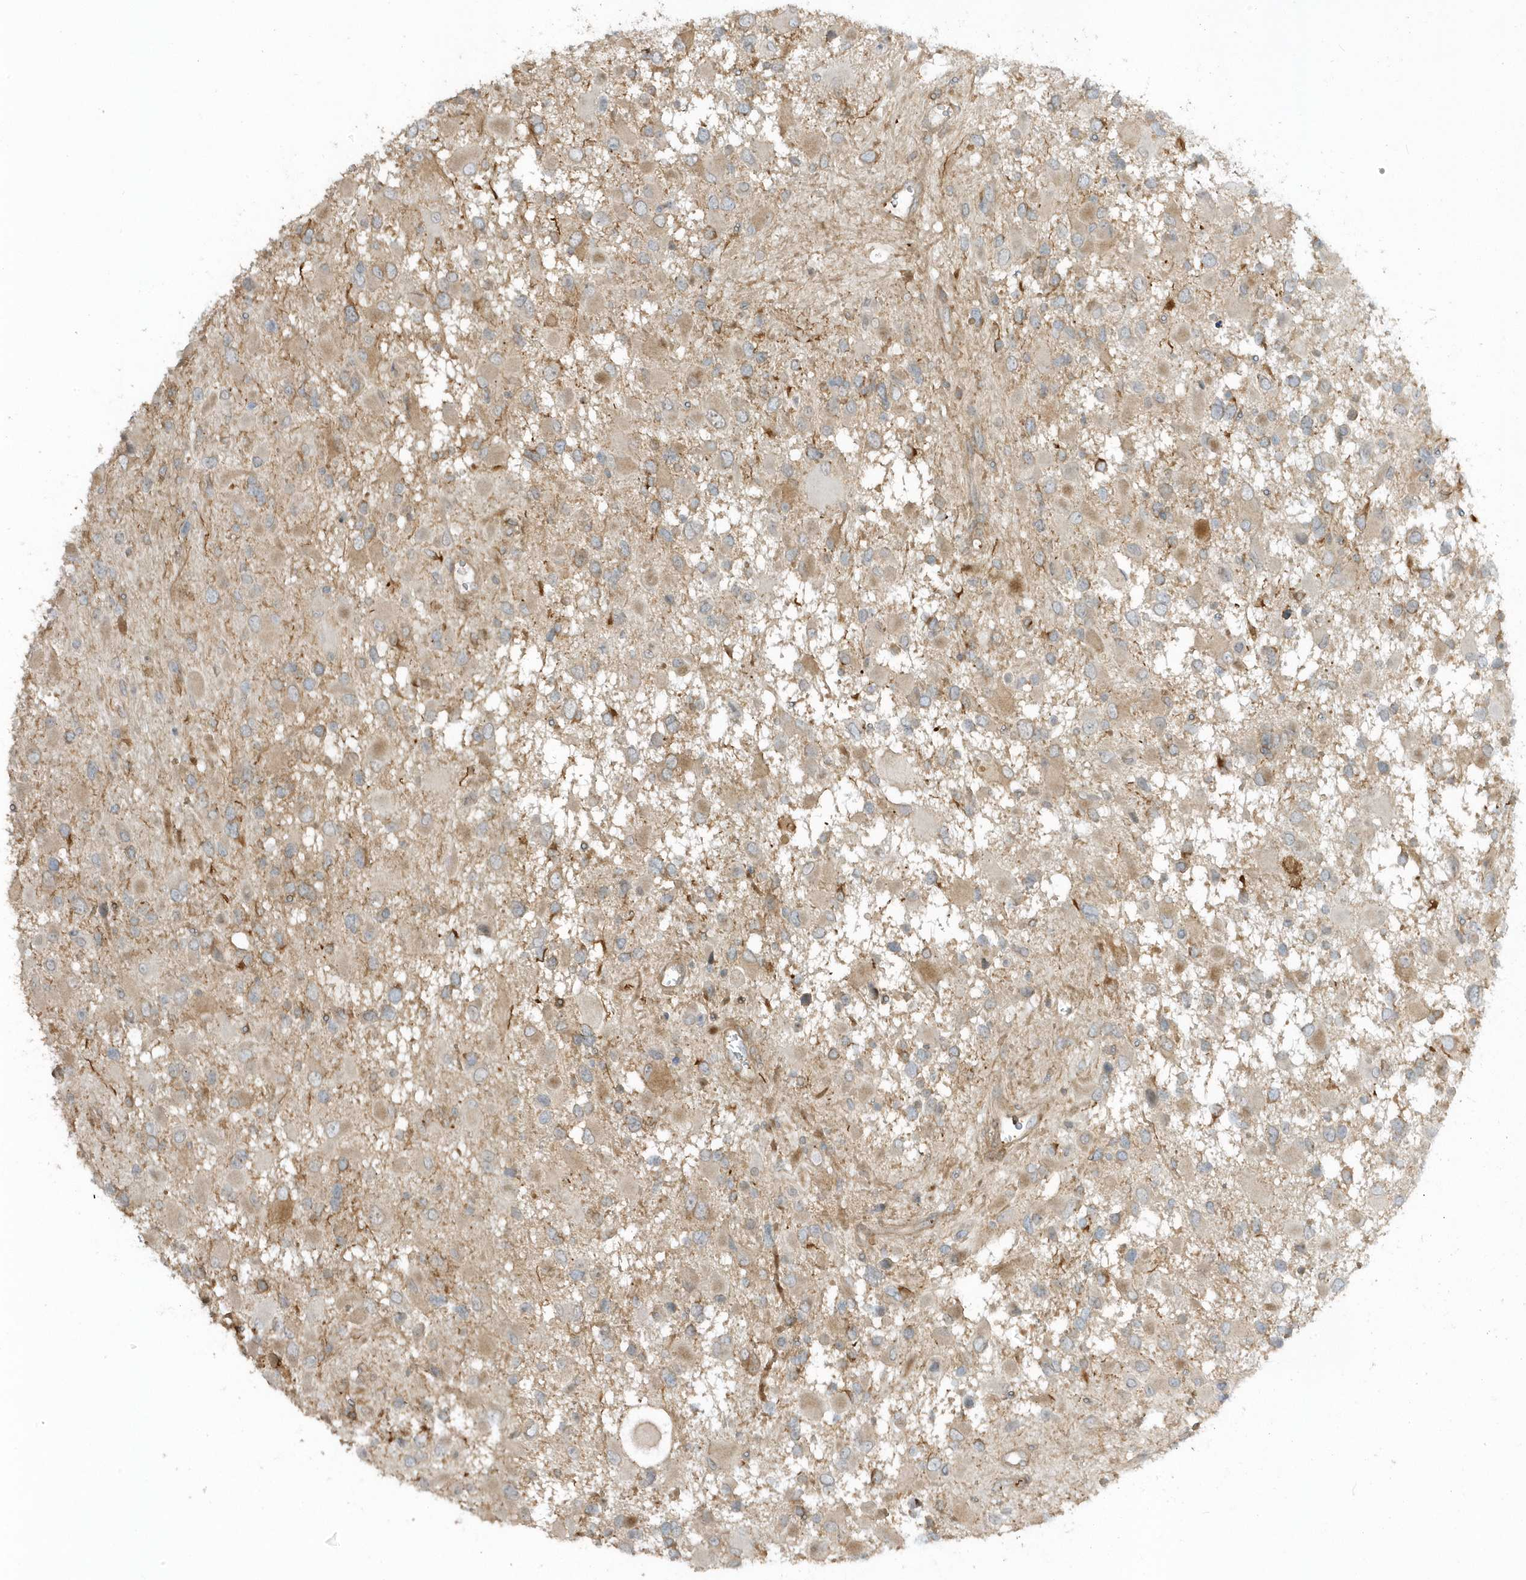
{"staining": {"intensity": "weak", "quantity": "<25%", "location": "cytoplasmic/membranous"}, "tissue": "glioma", "cell_type": "Tumor cells", "image_type": "cancer", "snomed": [{"axis": "morphology", "description": "Glioma, malignant, High grade"}, {"axis": "topography", "description": "Brain"}], "caption": "Malignant high-grade glioma stained for a protein using immunohistochemistry (IHC) displays no positivity tumor cells.", "gene": "ZBTB8A", "patient": {"sex": "male", "age": 53}}